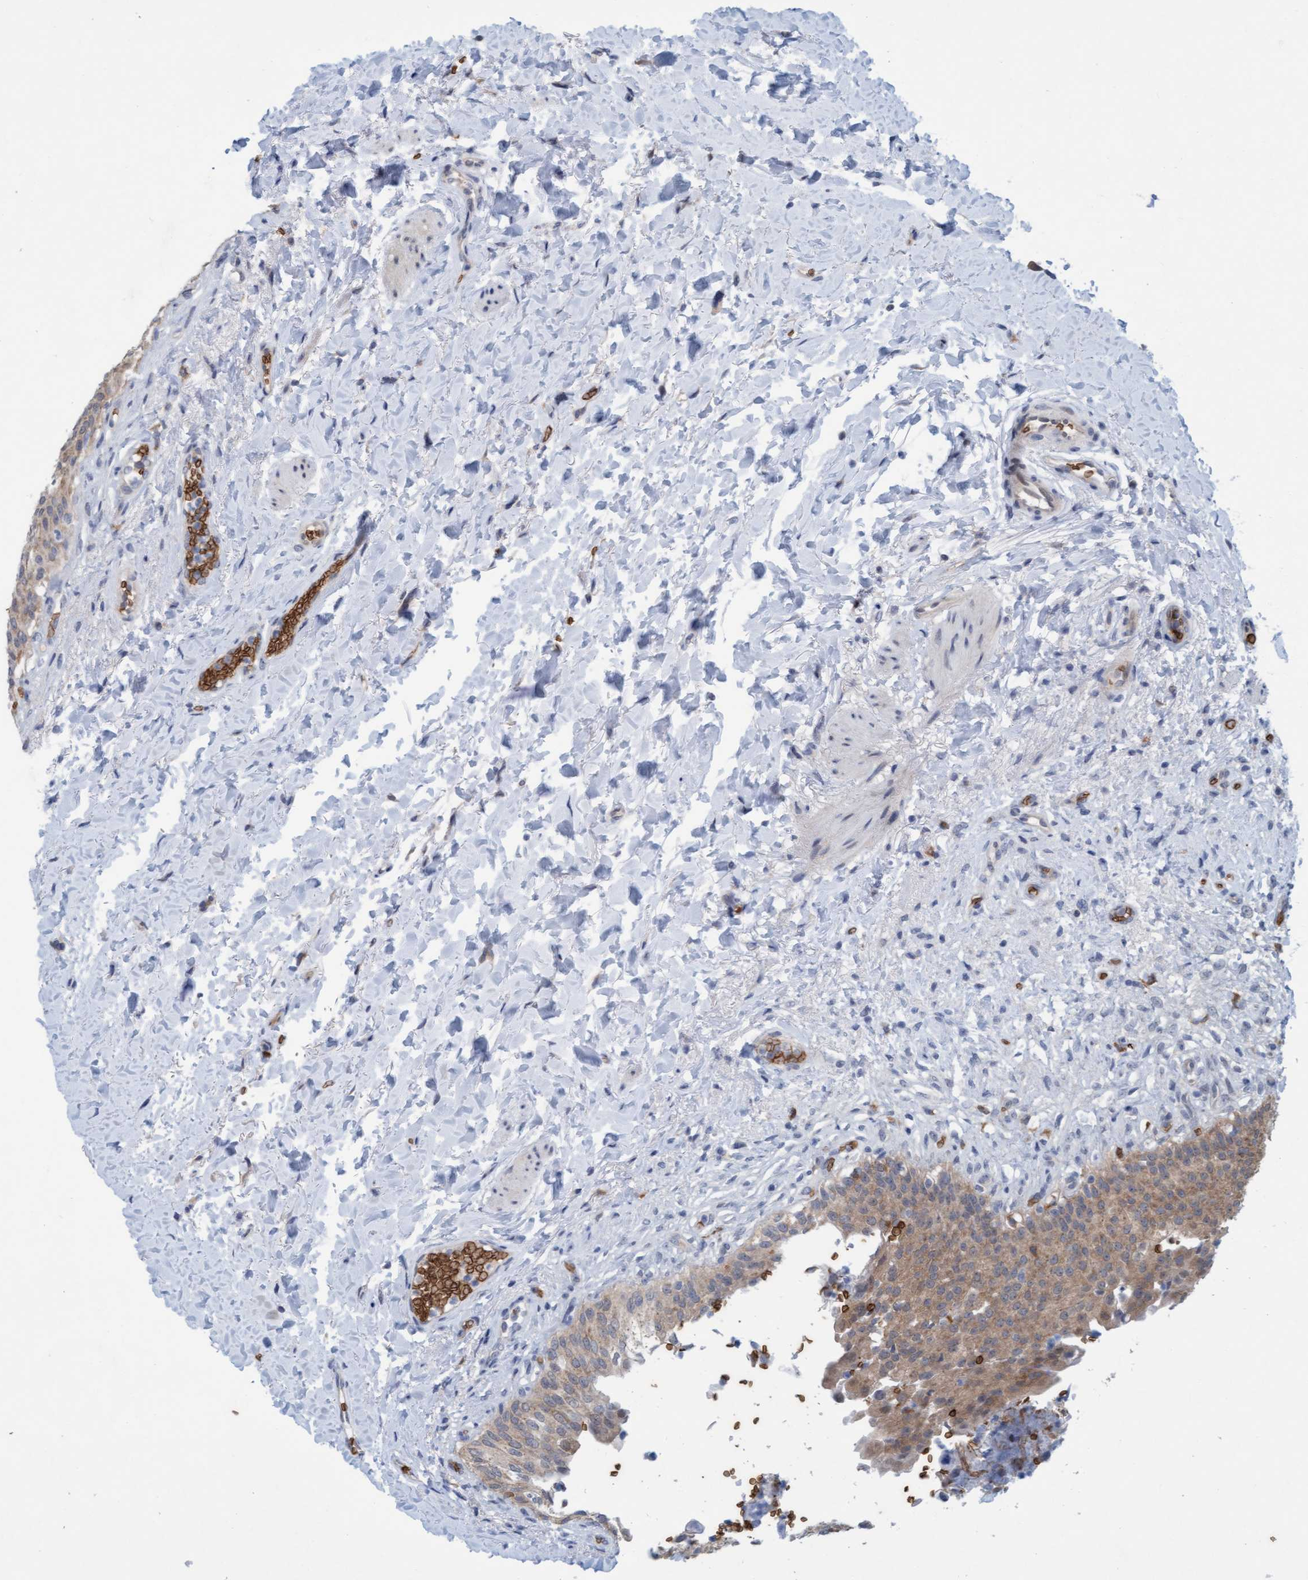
{"staining": {"intensity": "moderate", "quantity": ">75%", "location": "cytoplasmic/membranous"}, "tissue": "urinary bladder", "cell_type": "Urothelial cells", "image_type": "normal", "snomed": [{"axis": "morphology", "description": "Normal tissue, NOS"}, {"axis": "topography", "description": "Urinary bladder"}], "caption": "Urinary bladder was stained to show a protein in brown. There is medium levels of moderate cytoplasmic/membranous expression in approximately >75% of urothelial cells. (Stains: DAB (3,3'-diaminobenzidine) in brown, nuclei in blue, Microscopy: brightfield microscopy at high magnification).", "gene": "SPEM2", "patient": {"sex": "female", "age": 60}}